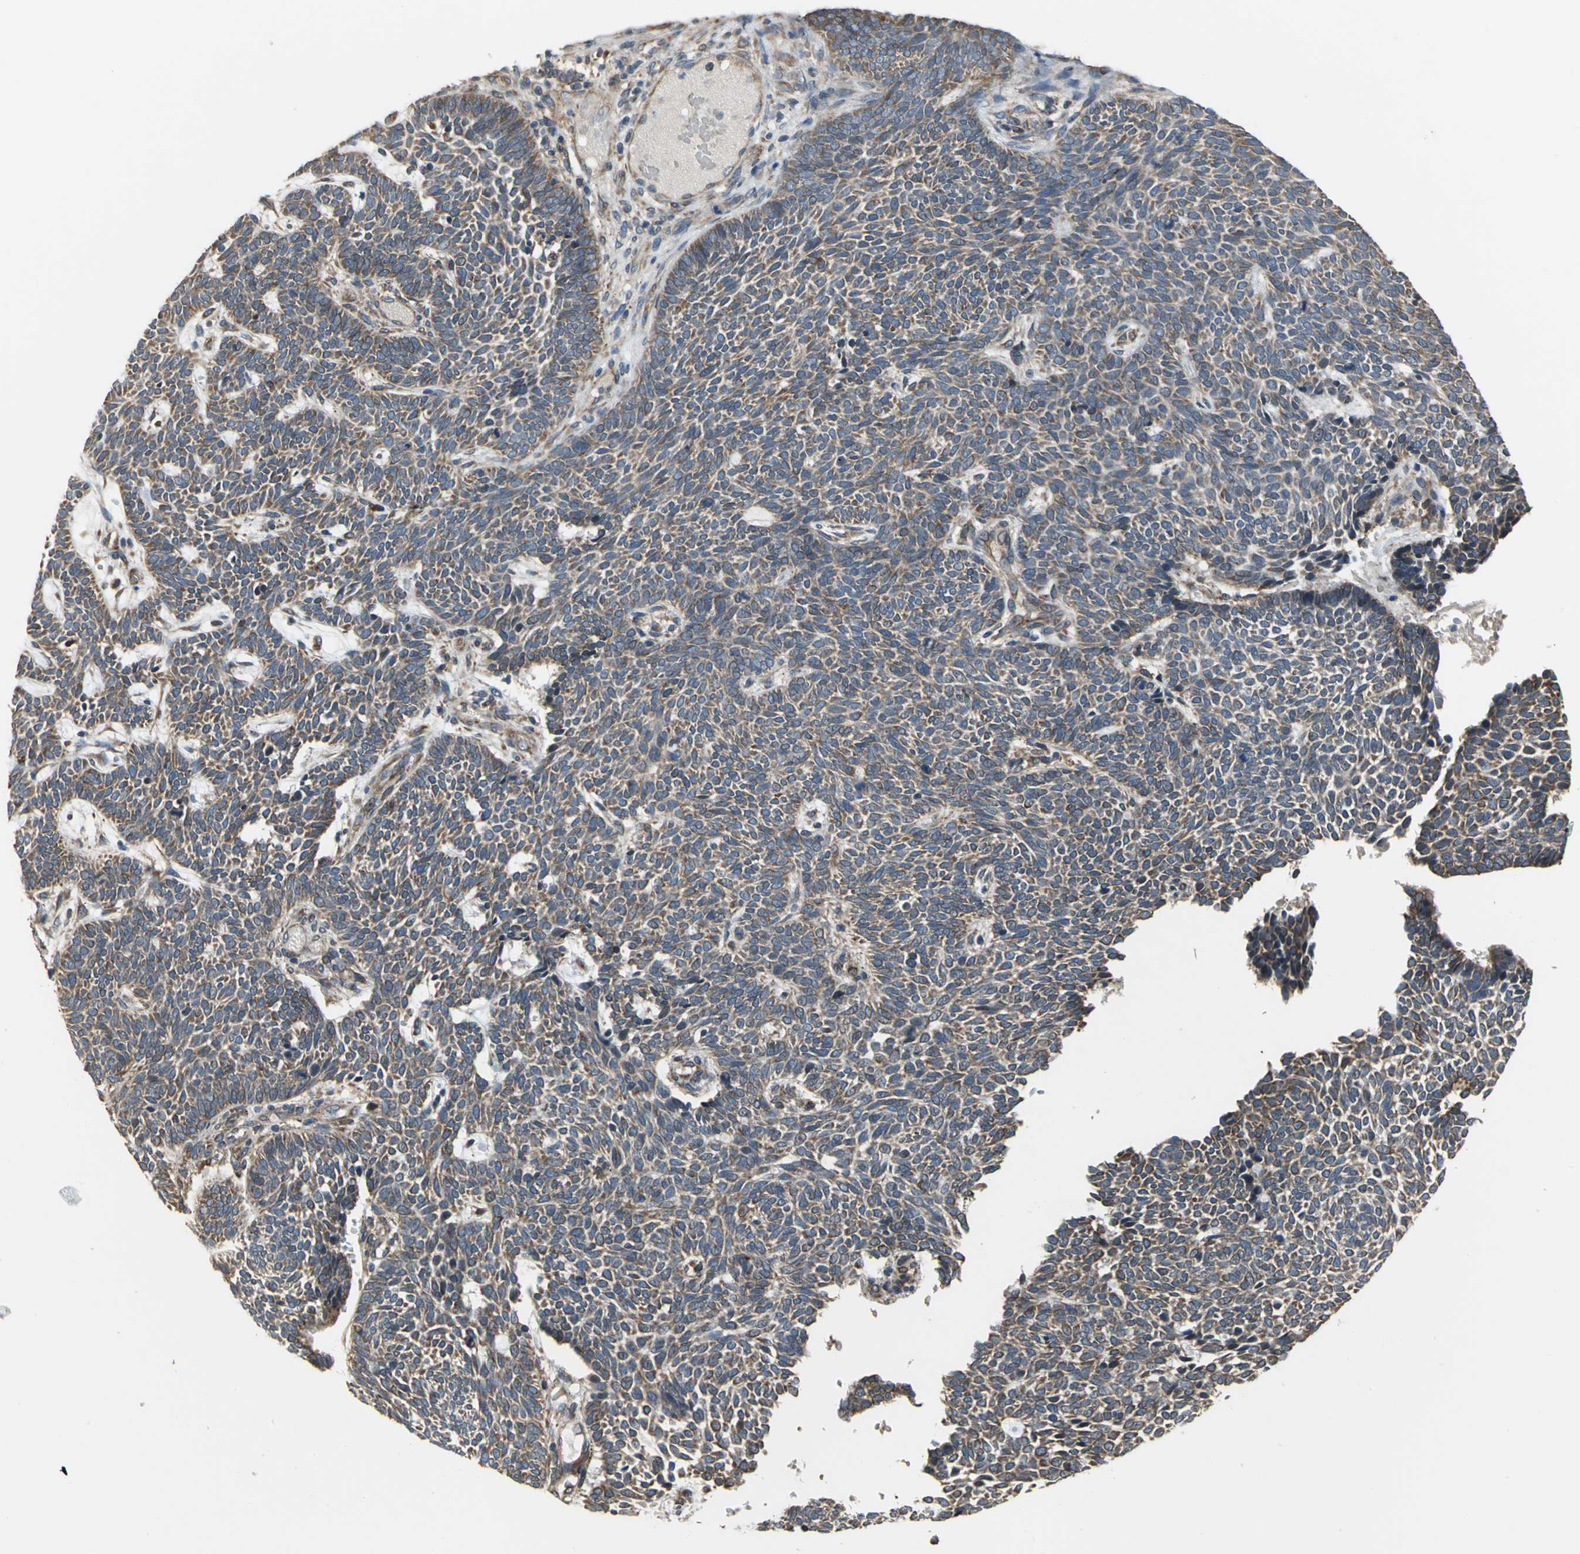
{"staining": {"intensity": "weak", "quantity": "25%-75%", "location": "cytoplasmic/membranous"}, "tissue": "skin cancer", "cell_type": "Tumor cells", "image_type": "cancer", "snomed": [{"axis": "morphology", "description": "Normal tissue, NOS"}, {"axis": "morphology", "description": "Basal cell carcinoma"}, {"axis": "topography", "description": "Skin"}], "caption": "An image of skin basal cell carcinoma stained for a protein reveals weak cytoplasmic/membranous brown staining in tumor cells. The protein of interest is shown in brown color, while the nuclei are stained blue.", "gene": "SYVN1", "patient": {"sex": "male", "age": 87}}